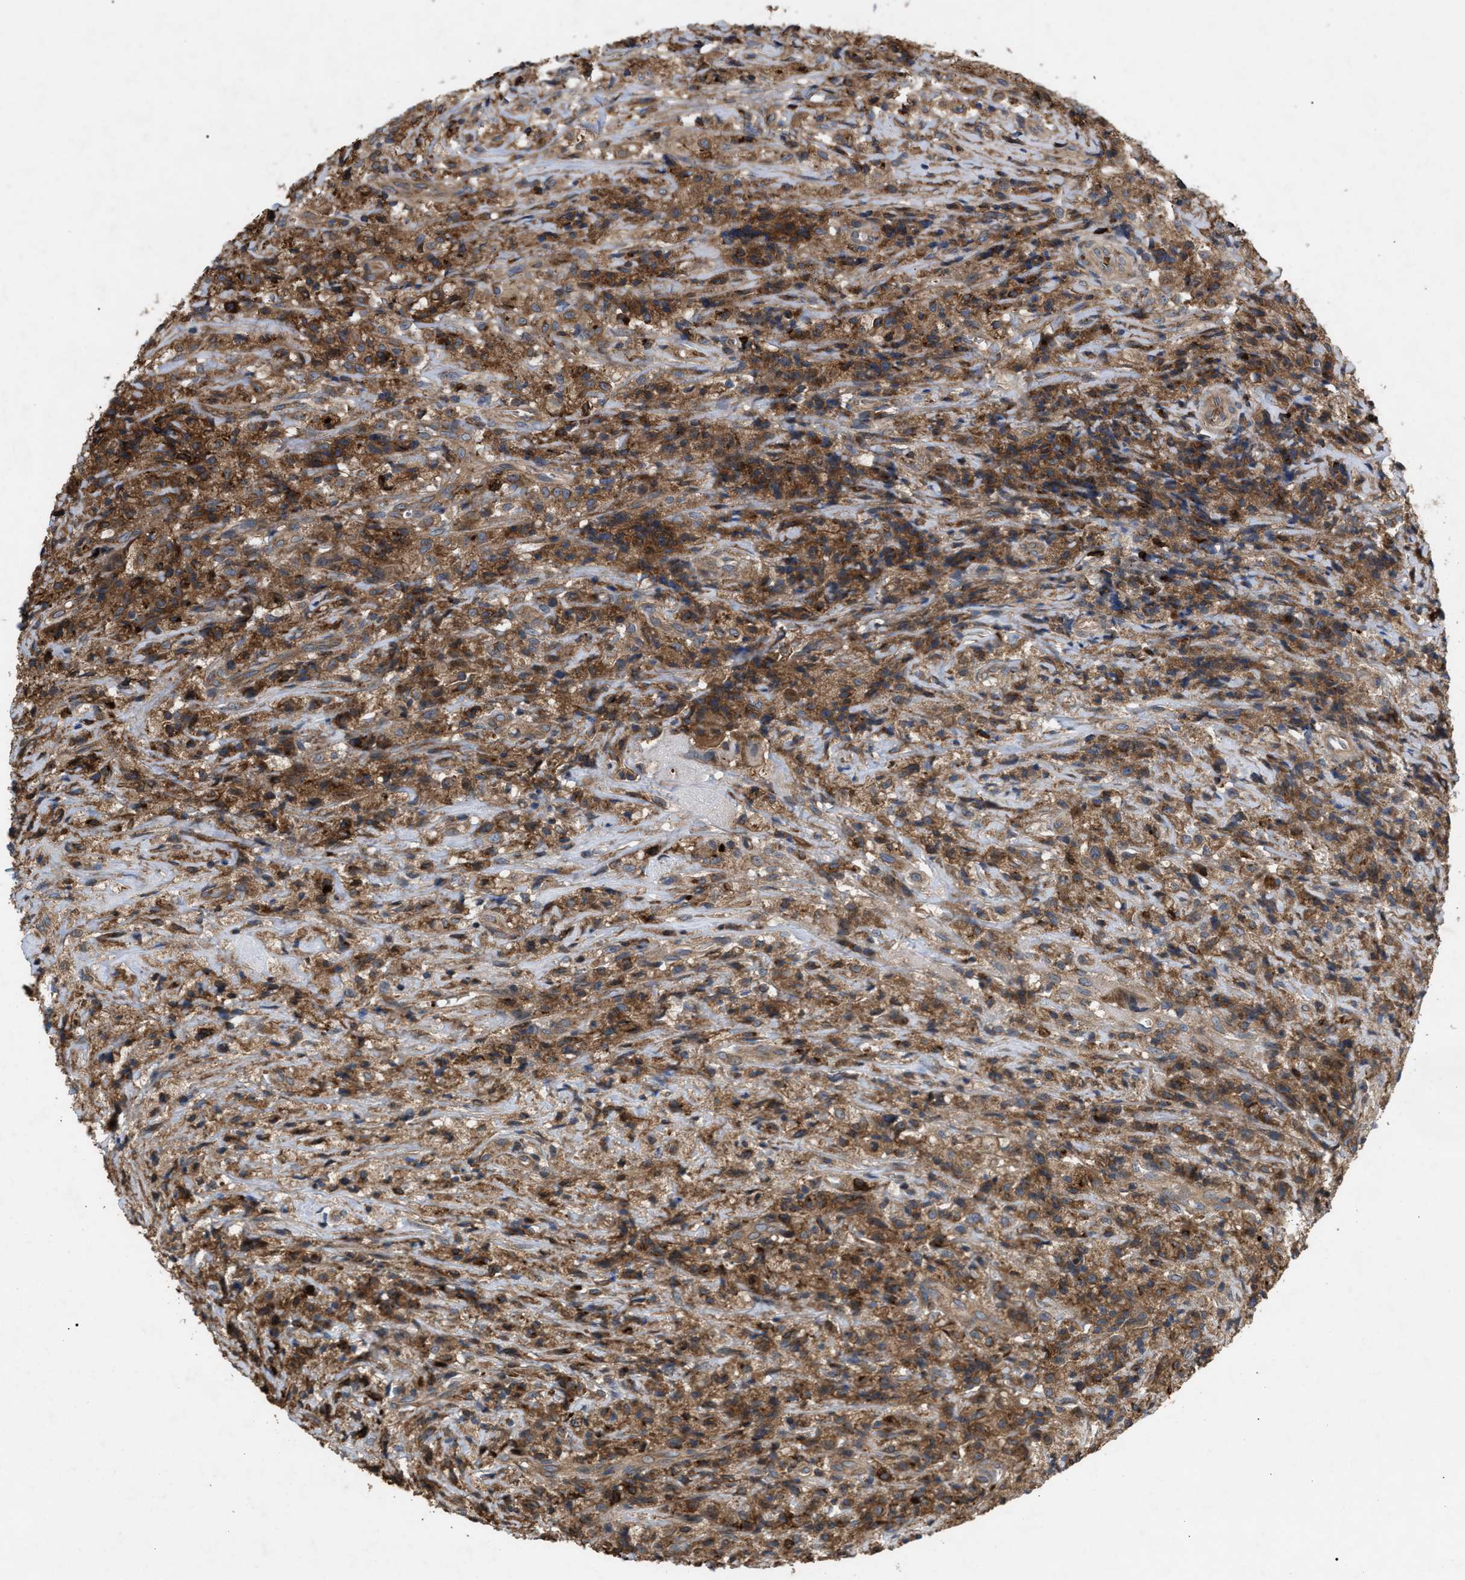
{"staining": {"intensity": "moderate", "quantity": ">75%", "location": "cytoplasmic/membranous"}, "tissue": "testis cancer", "cell_type": "Tumor cells", "image_type": "cancer", "snomed": [{"axis": "morphology", "description": "Carcinoma, Embryonal, NOS"}, {"axis": "topography", "description": "Testis"}], "caption": "Immunohistochemical staining of testis embryonal carcinoma shows medium levels of moderate cytoplasmic/membranous expression in about >75% of tumor cells. (DAB (3,3'-diaminobenzidine) IHC with brightfield microscopy, high magnification).", "gene": "GCC1", "patient": {"sex": "male", "age": 2}}